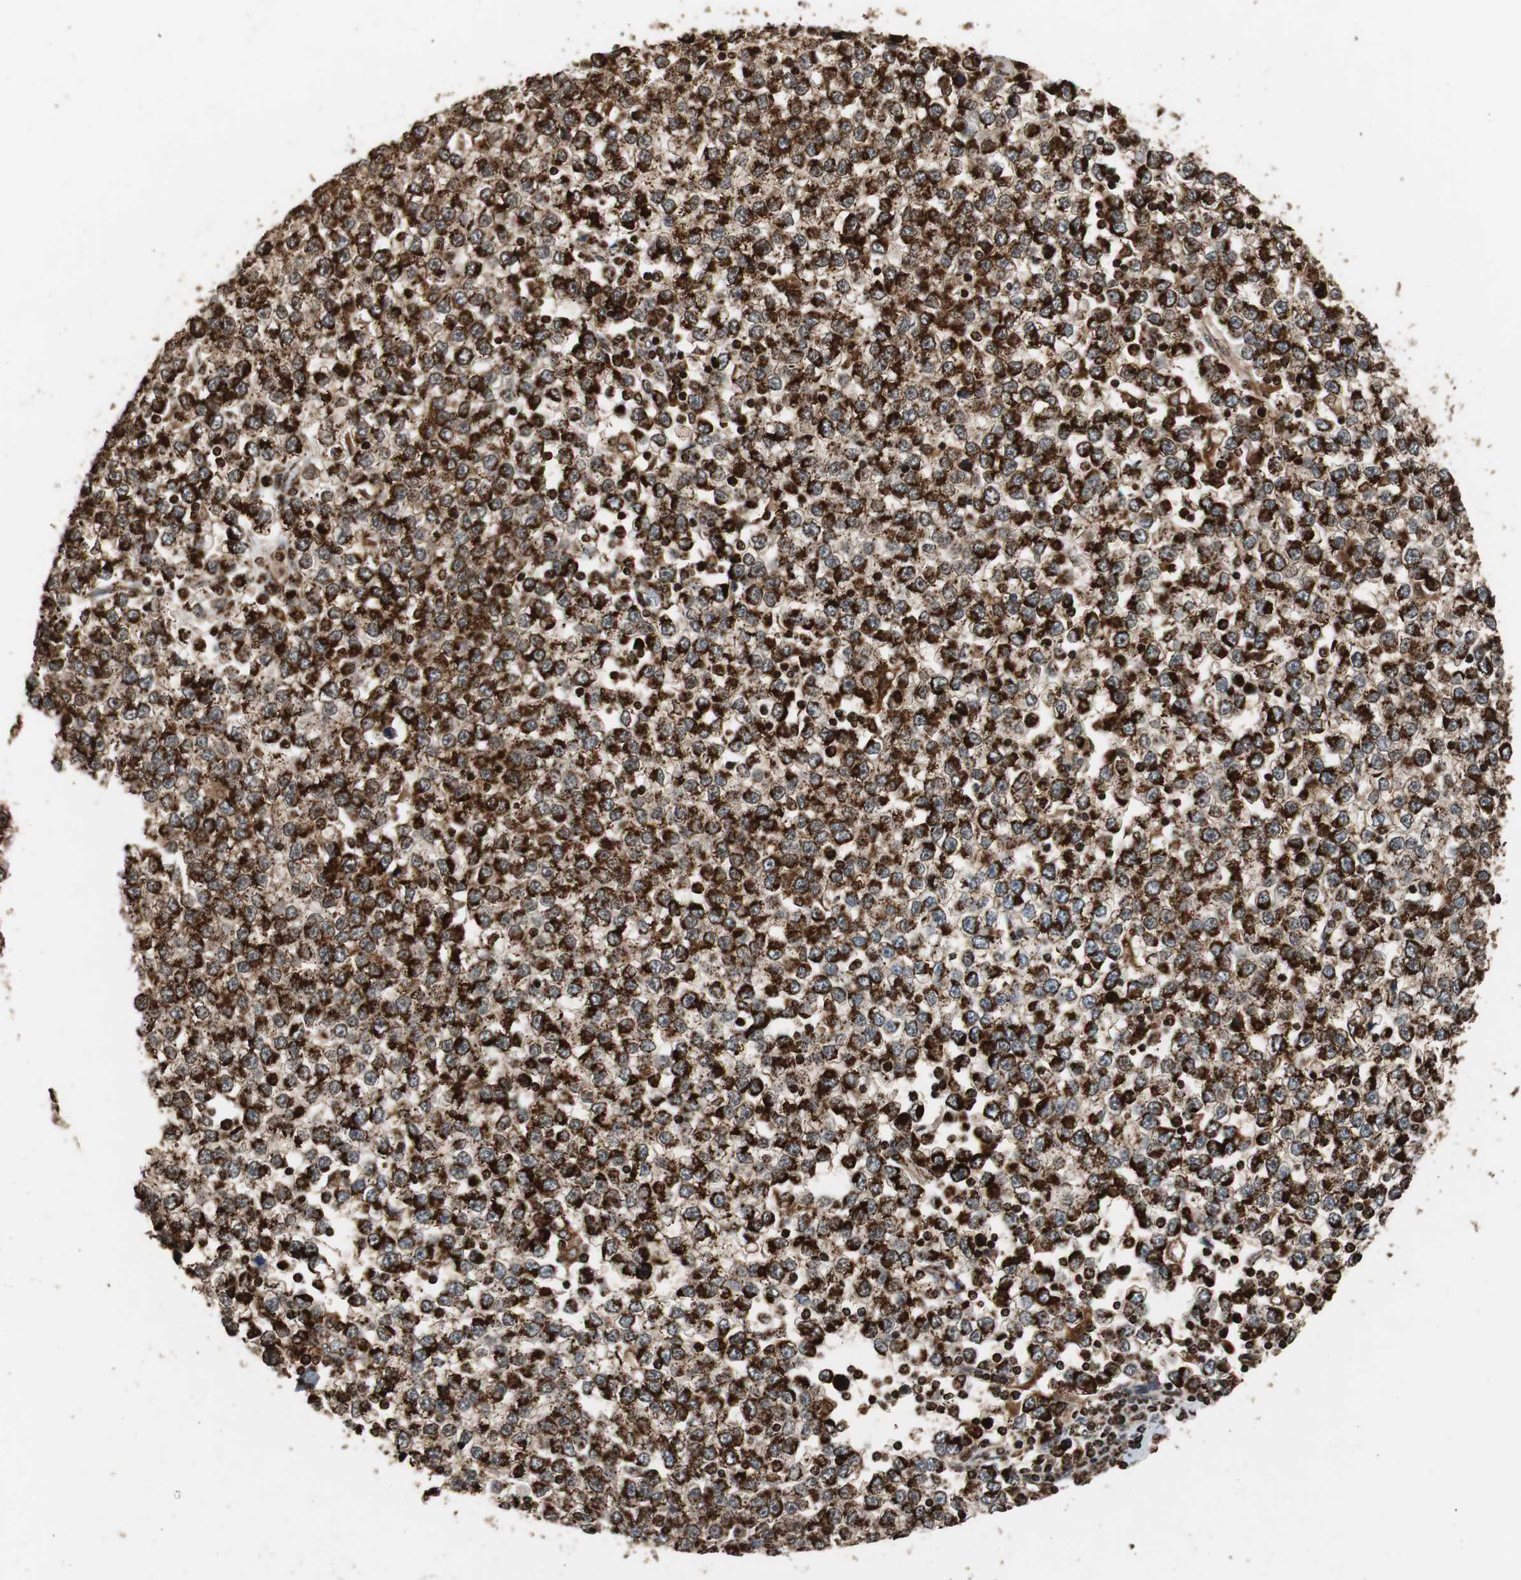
{"staining": {"intensity": "strong", "quantity": ">75%", "location": "cytoplasmic/membranous"}, "tissue": "testis cancer", "cell_type": "Tumor cells", "image_type": "cancer", "snomed": [{"axis": "morphology", "description": "Seminoma, NOS"}, {"axis": "topography", "description": "Testis"}], "caption": "Seminoma (testis) stained for a protein reveals strong cytoplasmic/membranous positivity in tumor cells. Nuclei are stained in blue.", "gene": "HSPA9", "patient": {"sex": "male", "age": 65}}